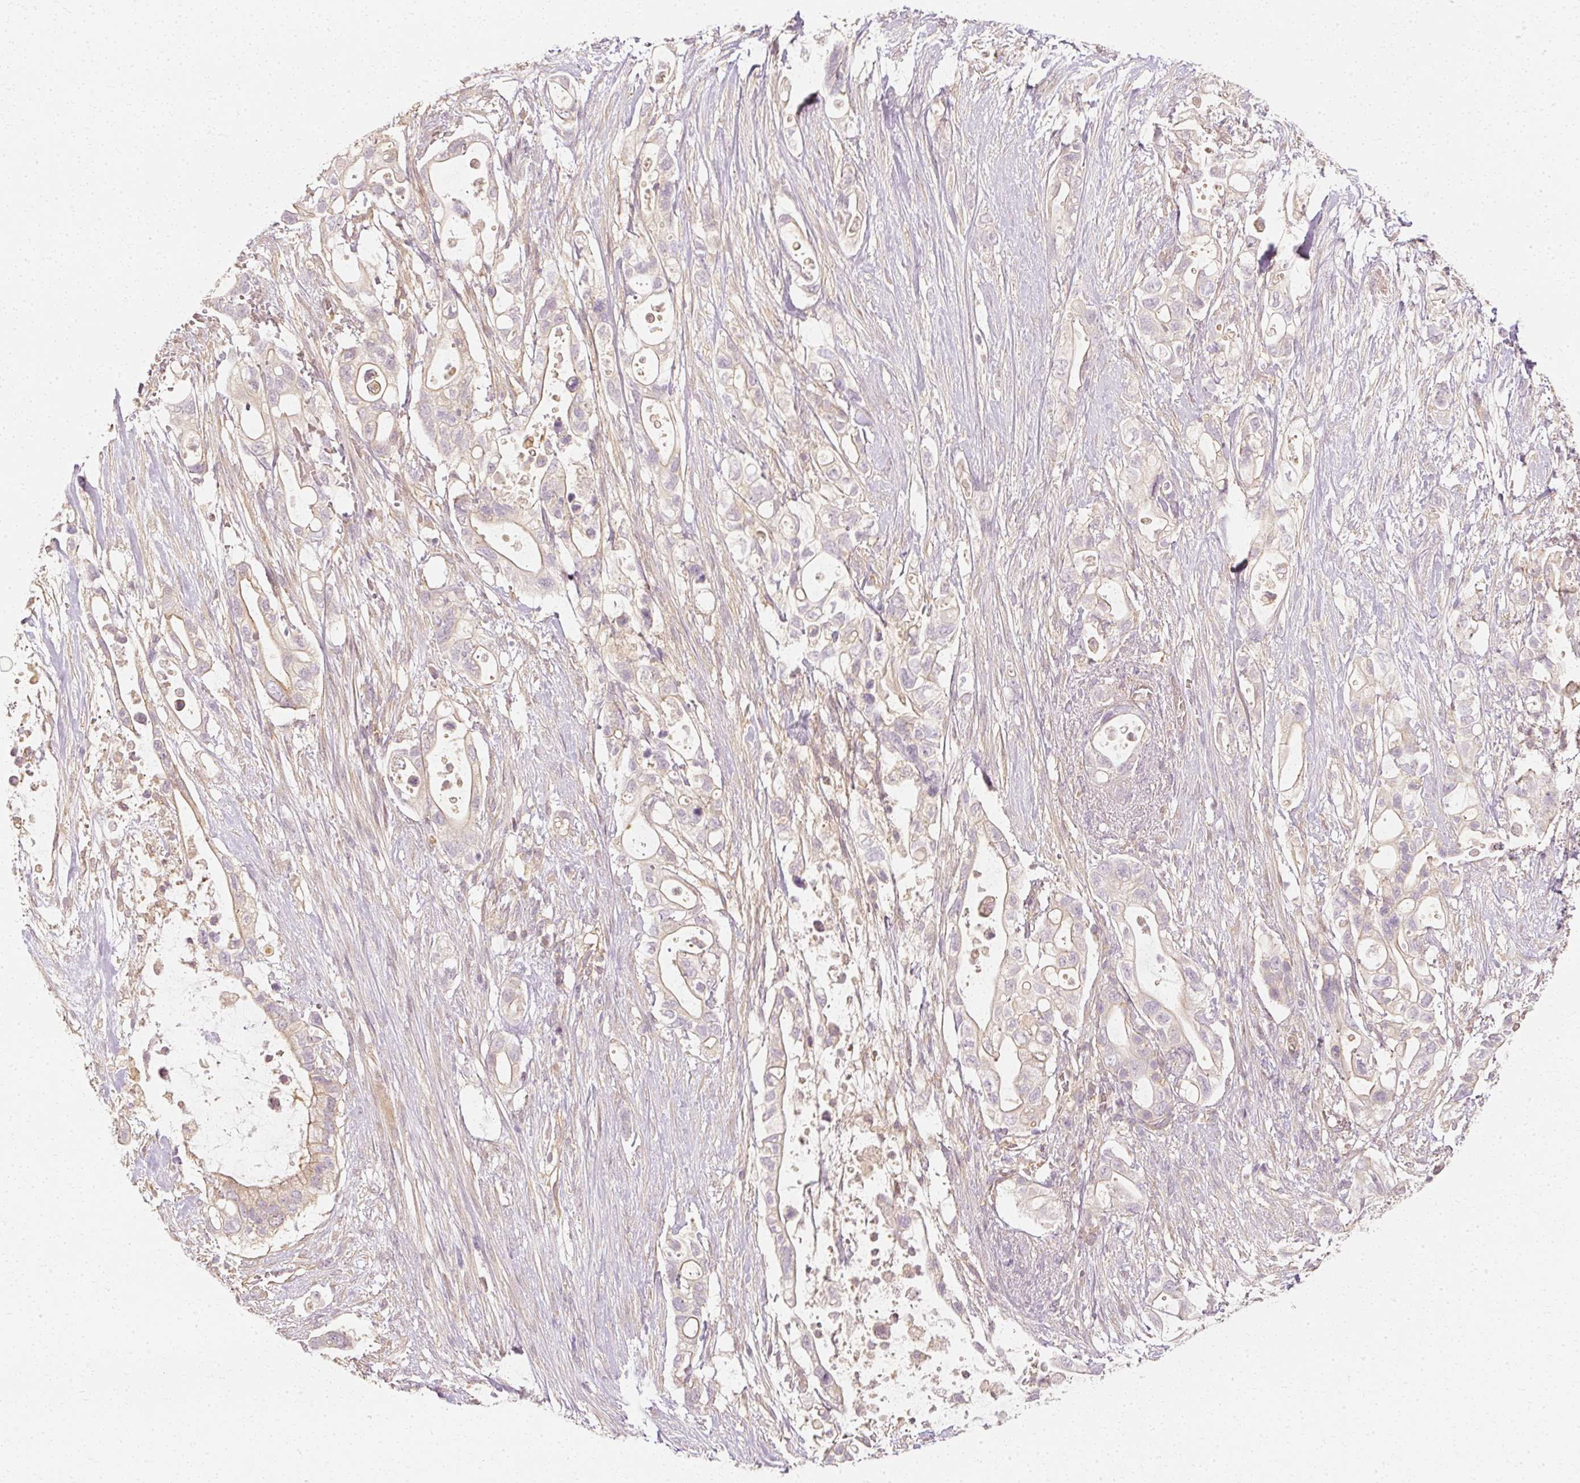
{"staining": {"intensity": "weak", "quantity": "<25%", "location": "cytoplasmic/membranous"}, "tissue": "pancreatic cancer", "cell_type": "Tumor cells", "image_type": "cancer", "snomed": [{"axis": "morphology", "description": "Adenocarcinoma, NOS"}, {"axis": "topography", "description": "Pancreas"}], "caption": "Histopathology image shows no protein positivity in tumor cells of pancreatic cancer (adenocarcinoma) tissue.", "gene": "GNAQ", "patient": {"sex": "female", "age": 72}}